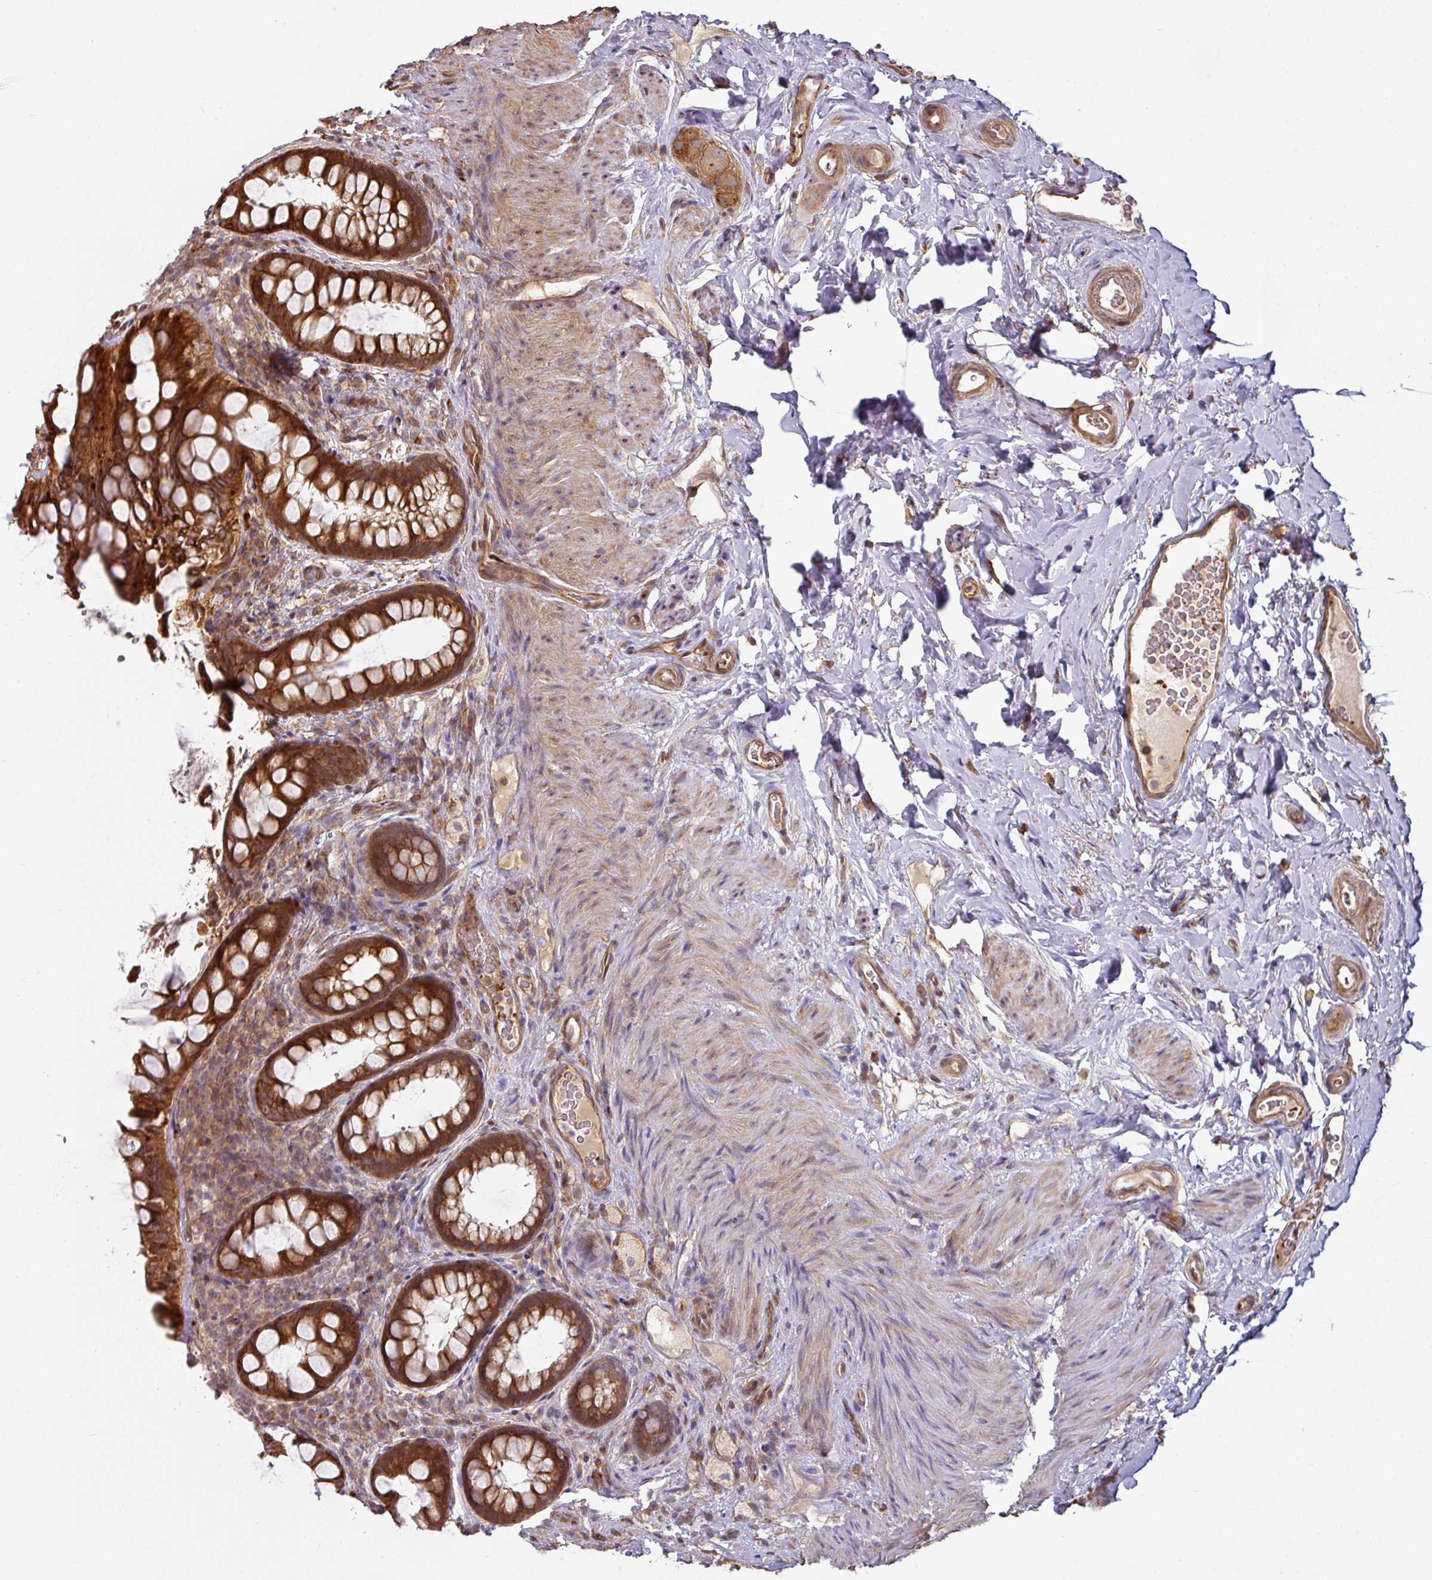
{"staining": {"intensity": "strong", "quantity": ">75%", "location": "cytoplasmic/membranous"}, "tissue": "rectum", "cell_type": "Glandular cells", "image_type": "normal", "snomed": [{"axis": "morphology", "description": "Normal tissue, NOS"}, {"axis": "topography", "description": "Rectum"}, {"axis": "topography", "description": "Peripheral nerve tissue"}], "caption": "This histopathology image reveals IHC staining of benign rectum, with high strong cytoplasmic/membranous expression in about >75% of glandular cells.", "gene": "CASP2", "patient": {"sex": "female", "age": 69}}